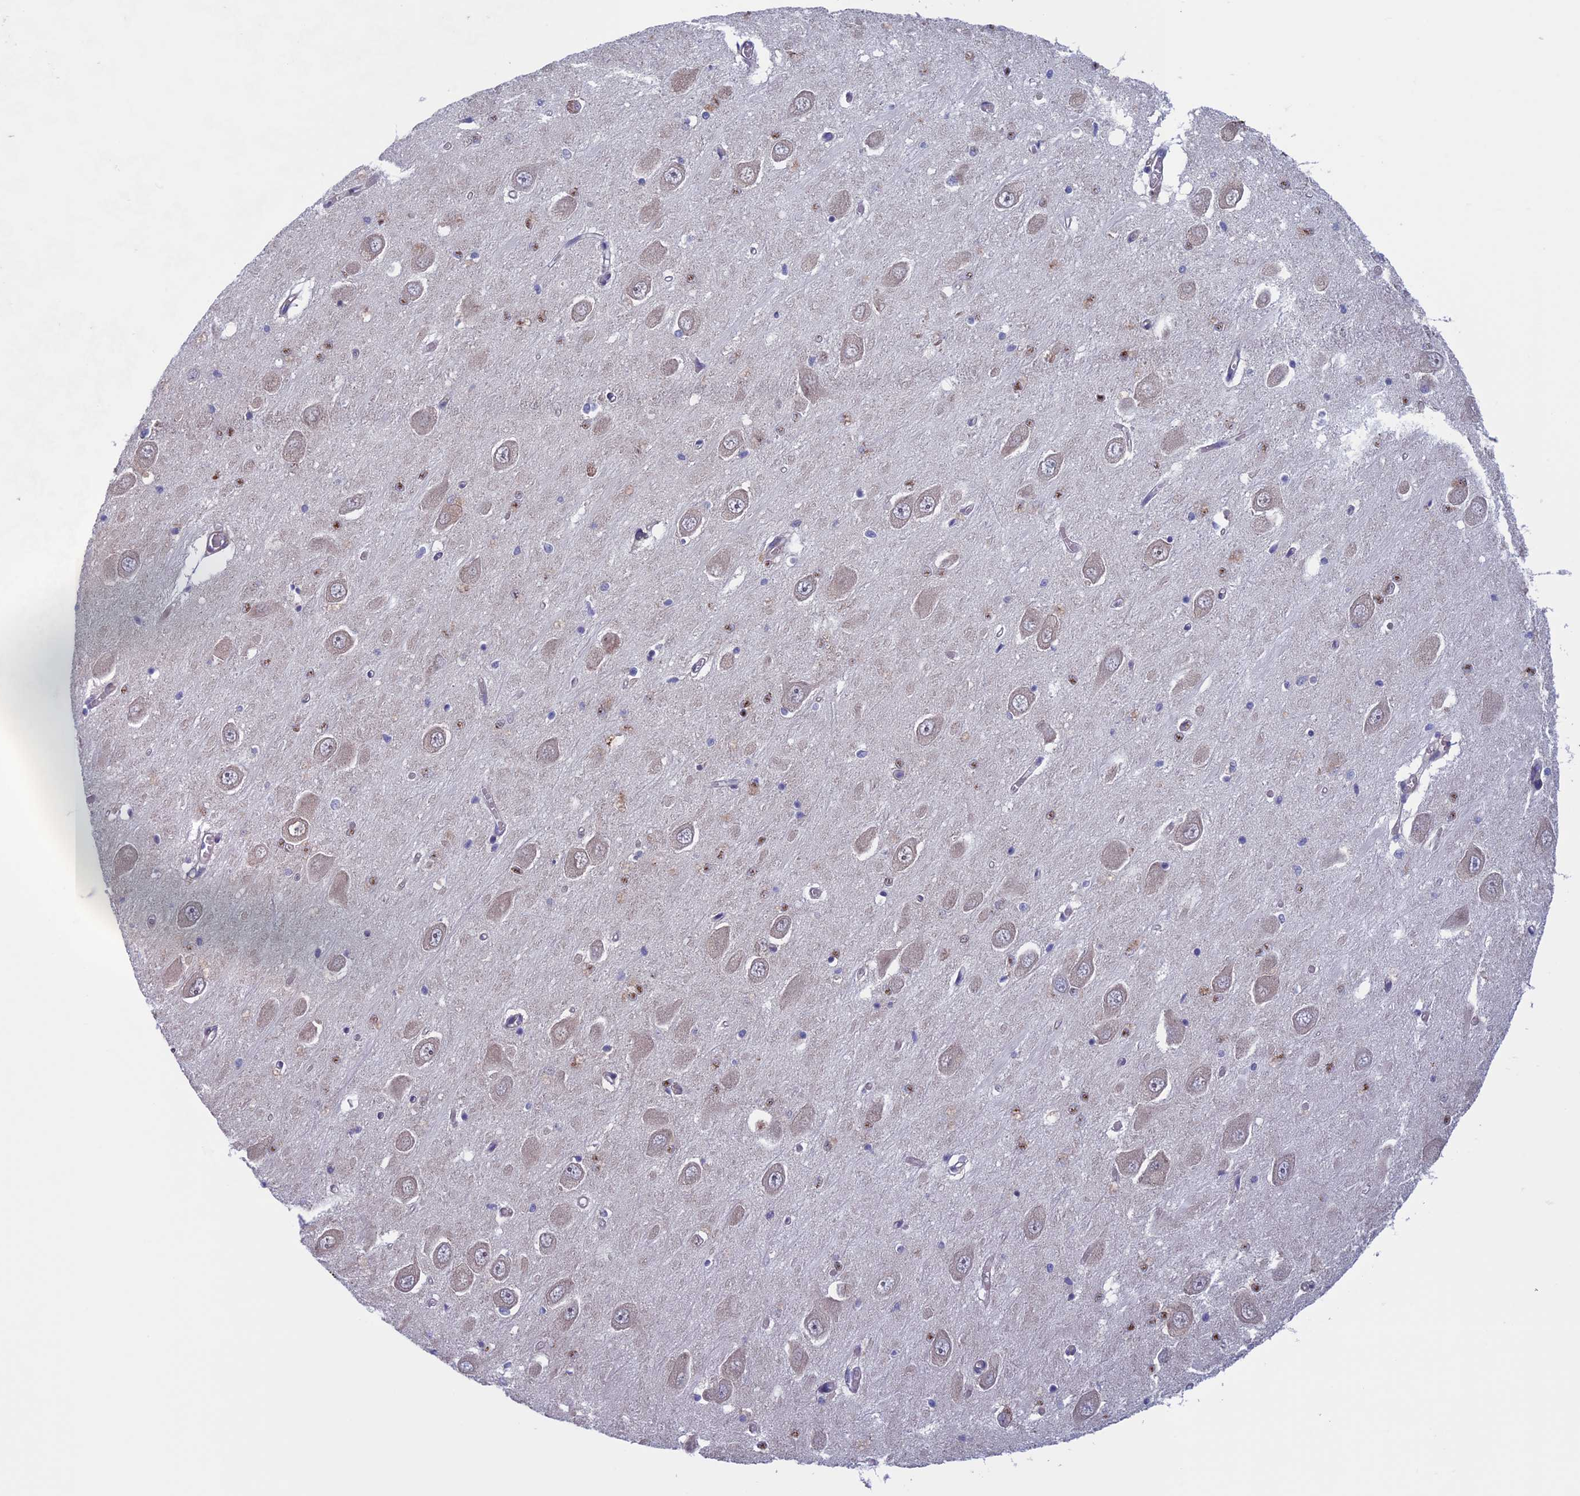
{"staining": {"intensity": "moderate", "quantity": "25%-75%", "location": "nuclear"}, "tissue": "hippocampus", "cell_type": "Glial cells", "image_type": "normal", "snomed": [{"axis": "morphology", "description": "Normal tissue, NOS"}, {"axis": "topography", "description": "Hippocampus"}], "caption": "Hippocampus stained for a protein exhibits moderate nuclear positivity in glial cells. Immunohistochemistry stains the protein in brown and the nuclei are stained blue.", "gene": "FADS1", "patient": {"sex": "male", "age": 70}}